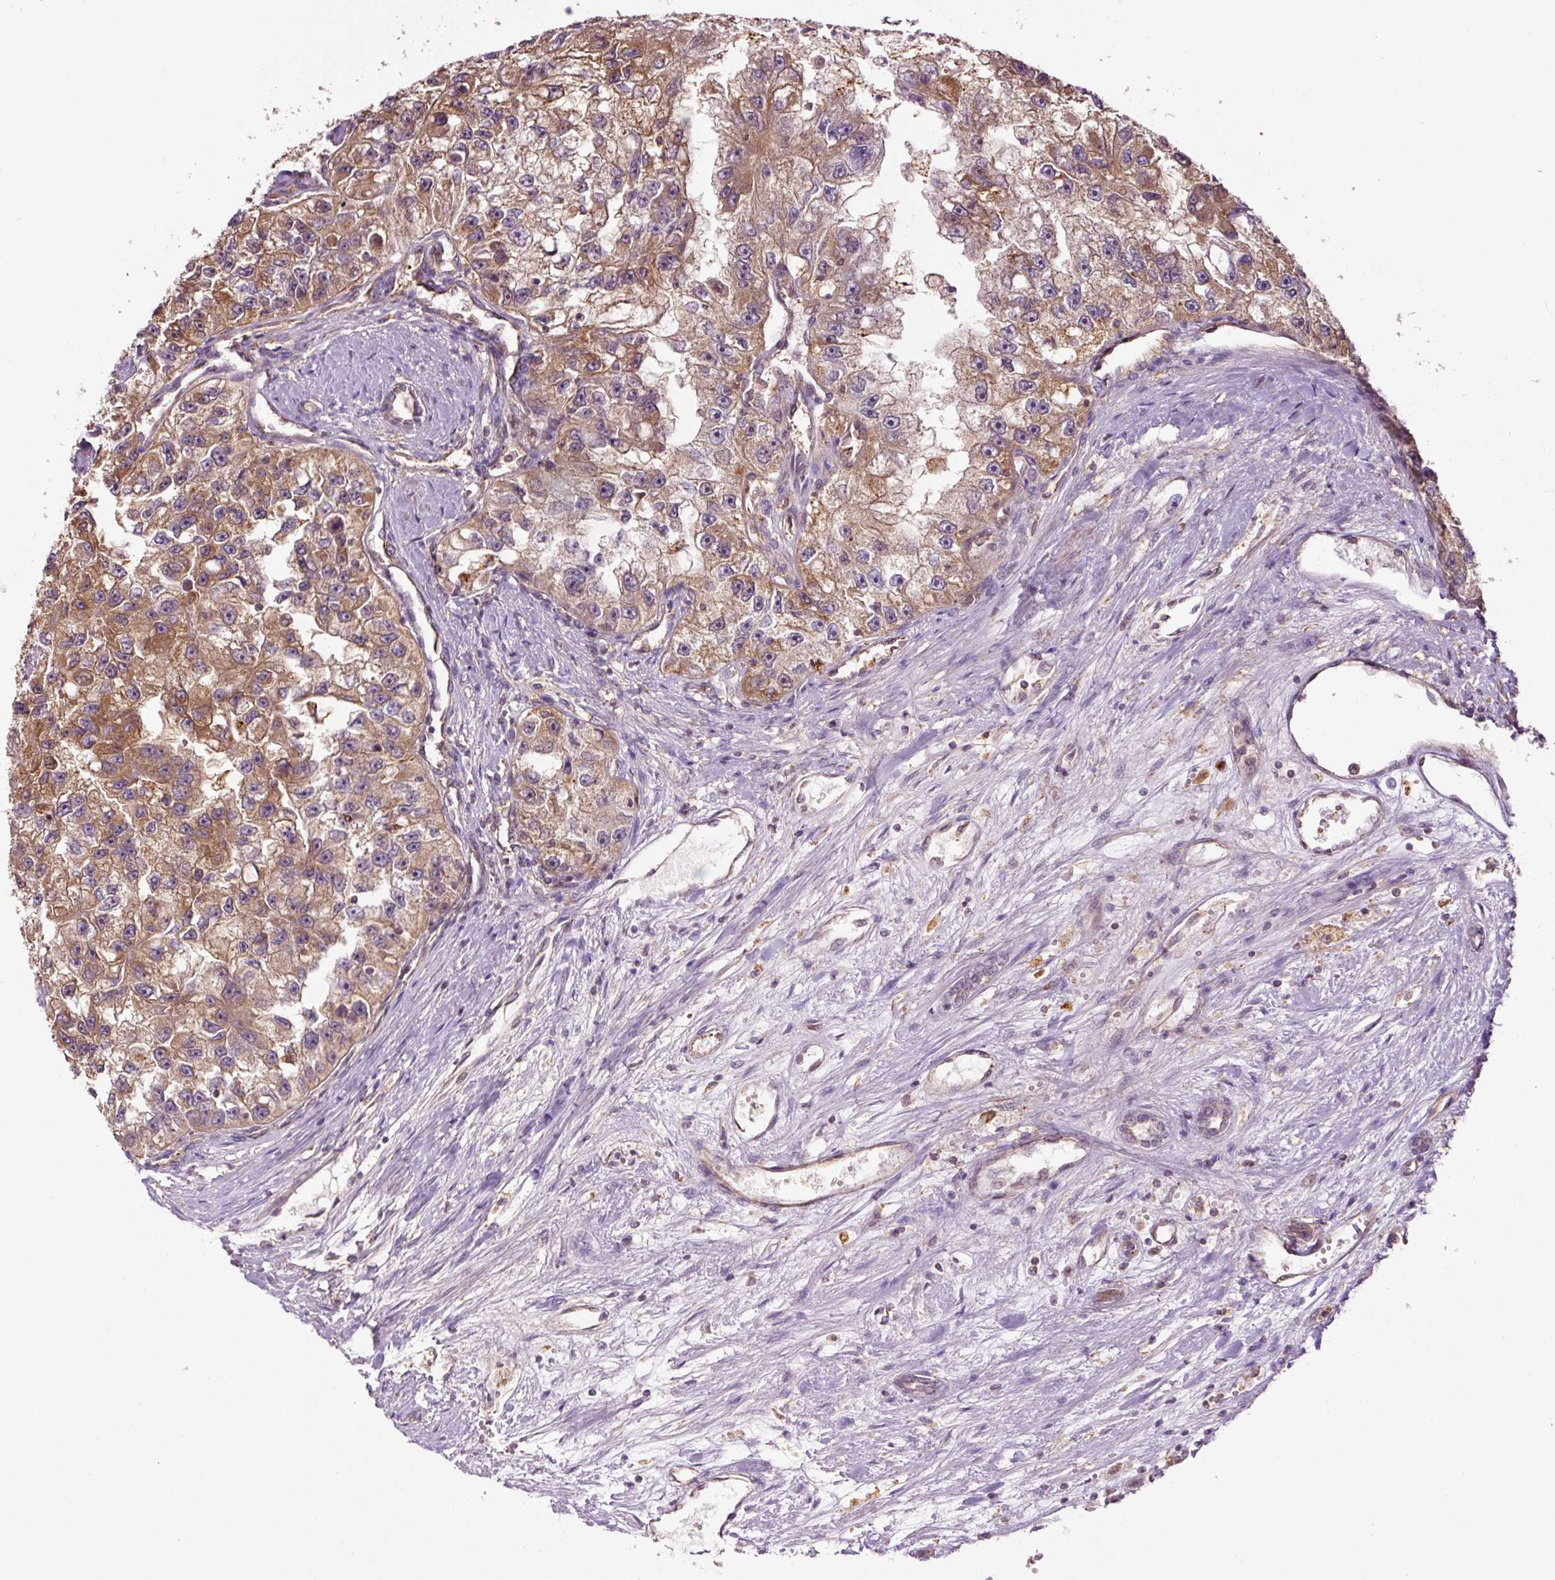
{"staining": {"intensity": "strong", "quantity": ">75%", "location": "cytoplasmic/membranous"}, "tissue": "renal cancer", "cell_type": "Tumor cells", "image_type": "cancer", "snomed": [{"axis": "morphology", "description": "Adenocarcinoma, NOS"}, {"axis": "topography", "description": "Kidney"}], "caption": "Human renal adenocarcinoma stained for a protein (brown) demonstrates strong cytoplasmic/membranous positive positivity in approximately >75% of tumor cells.", "gene": "PCK2", "patient": {"sex": "male", "age": 63}}